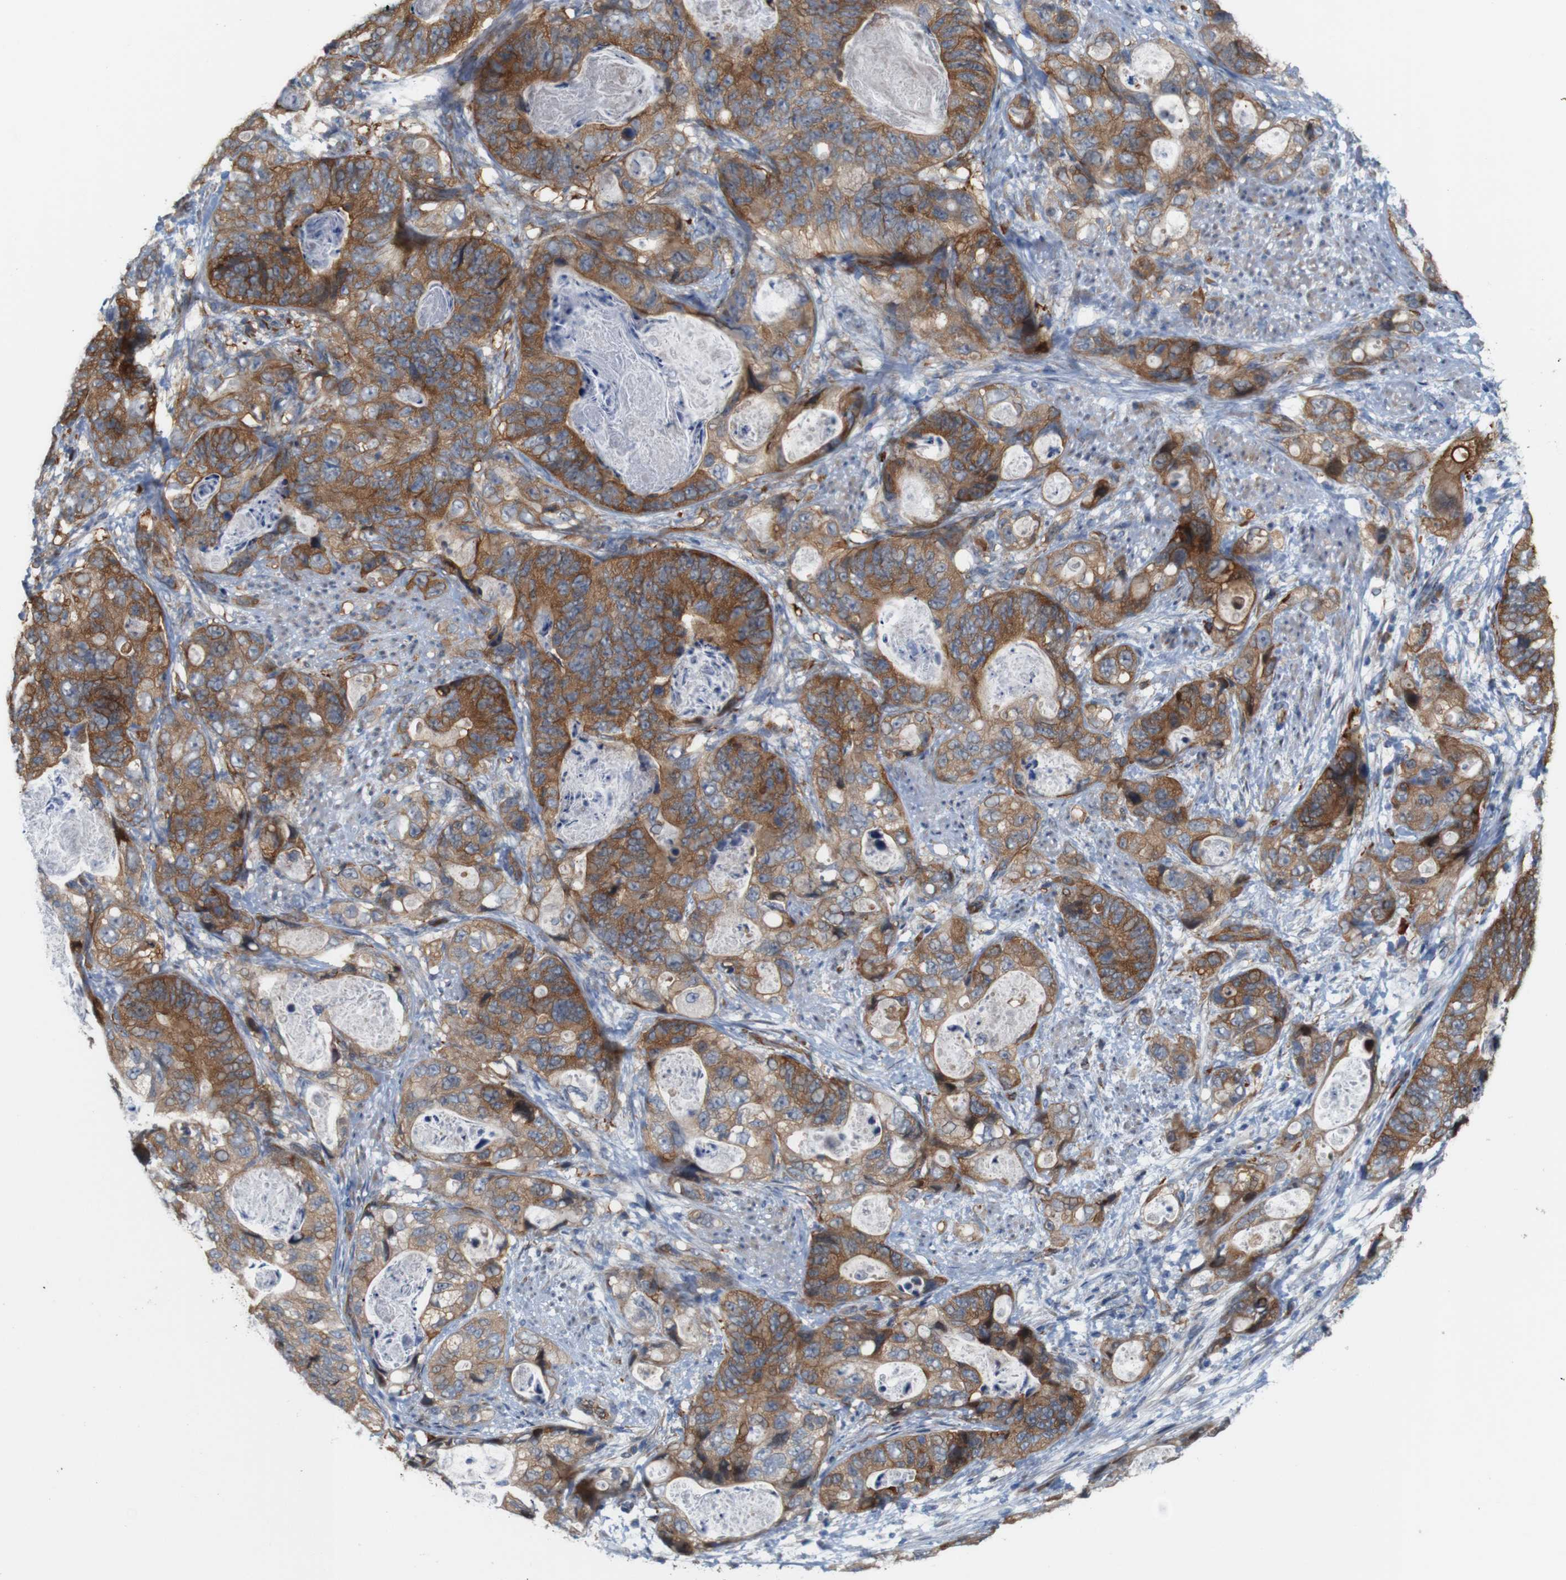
{"staining": {"intensity": "moderate", "quantity": ">75%", "location": "cytoplasmic/membranous"}, "tissue": "stomach cancer", "cell_type": "Tumor cells", "image_type": "cancer", "snomed": [{"axis": "morphology", "description": "Adenocarcinoma, NOS"}, {"axis": "topography", "description": "Stomach"}], "caption": "Human stomach cancer stained with a protein marker displays moderate staining in tumor cells.", "gene": "JPH1", "patient": {"sex": "female", "age": 89}}